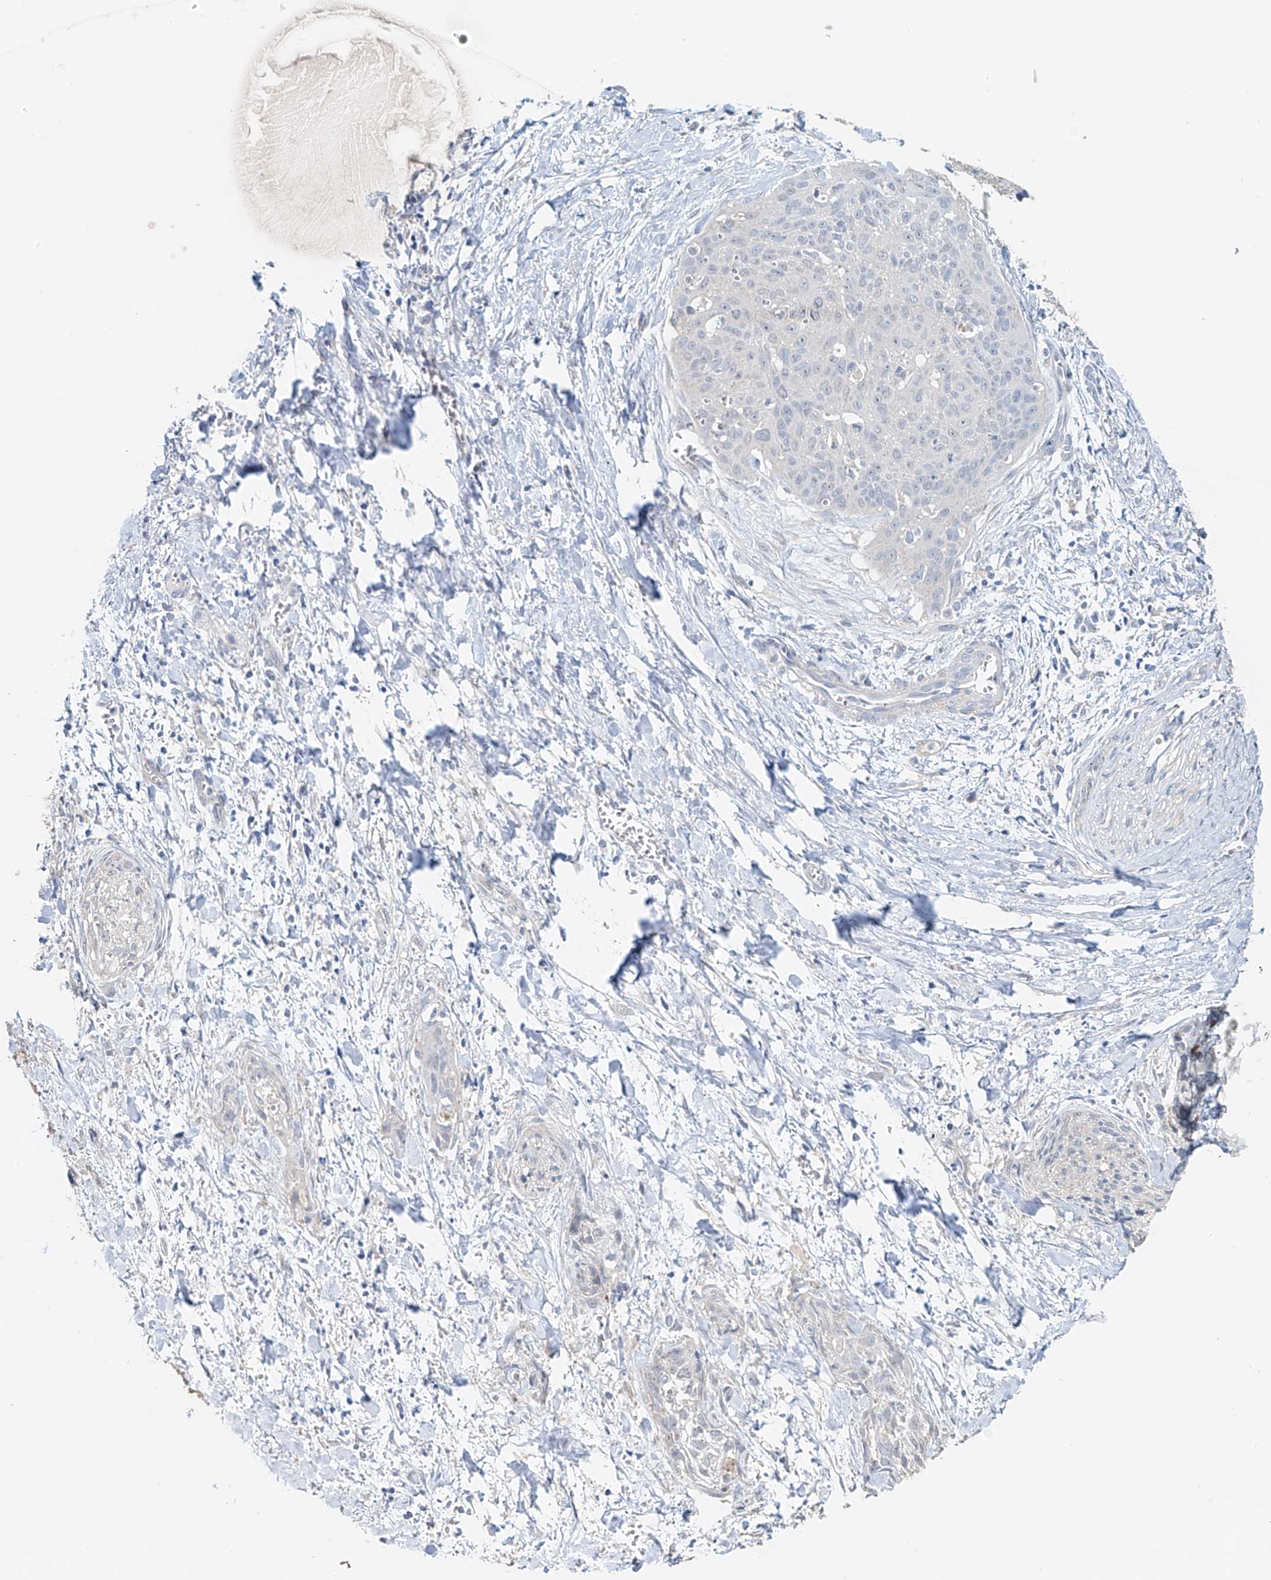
{"staining": {"intensity": "negative", "quantity": "none", "location": "none"}, "tissue": "cervical cancer", "cell_type": "Tumor cells", "image_type": "cancer", "snomed": [{"axis": "morphology", "description": "Squamous cell carcinoma, NOS"}, {"axis": "topography", "description": "Cervix"}], "caption": "There is no significant positivity in tumor cells of cervical squamous cell carcinoma.", "gene": "TRIM47", "patient": {"sex": "female", "age": 55}}